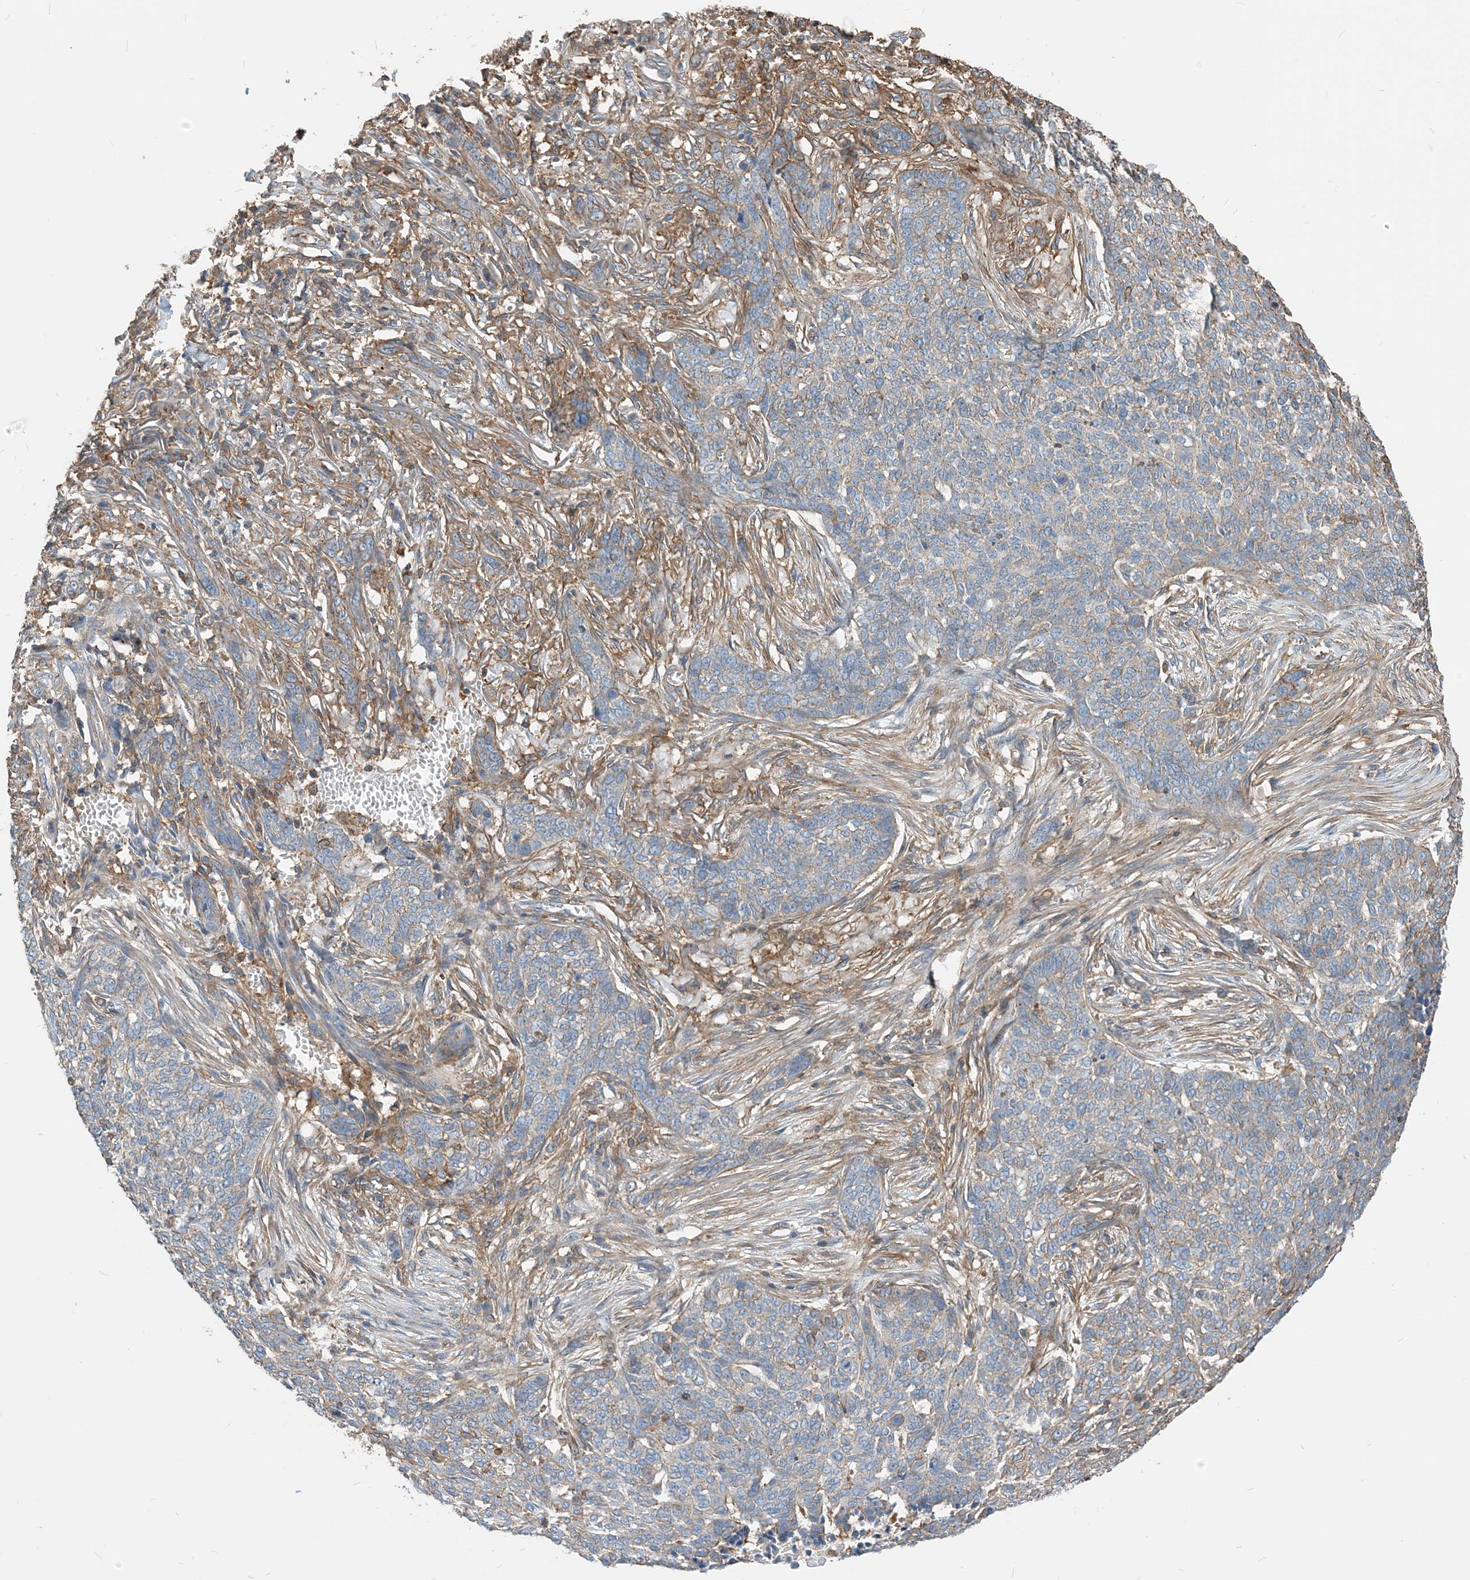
{"staining": {"intensity": "weak", "quantity": "<25%", "location": "cytoplasmic/membranous"}, "tissue": "skin cancer", "cell_type": "Tumor cells", "image_type": "cancer", "snomed": [{"axis": "morphology", "description": "Basal cell carcinoma"}, {"axis": "topography", "description": "Skin"}], "caption": "Immunohistochemical staining of human skin cancer (basal cell carcinoma) displays no significant positivity in tumor cells. (DAB IHC with hematoxylin counter stain).", "gene": "PARVG", "patient": {"sex": "male", "age": 85}}